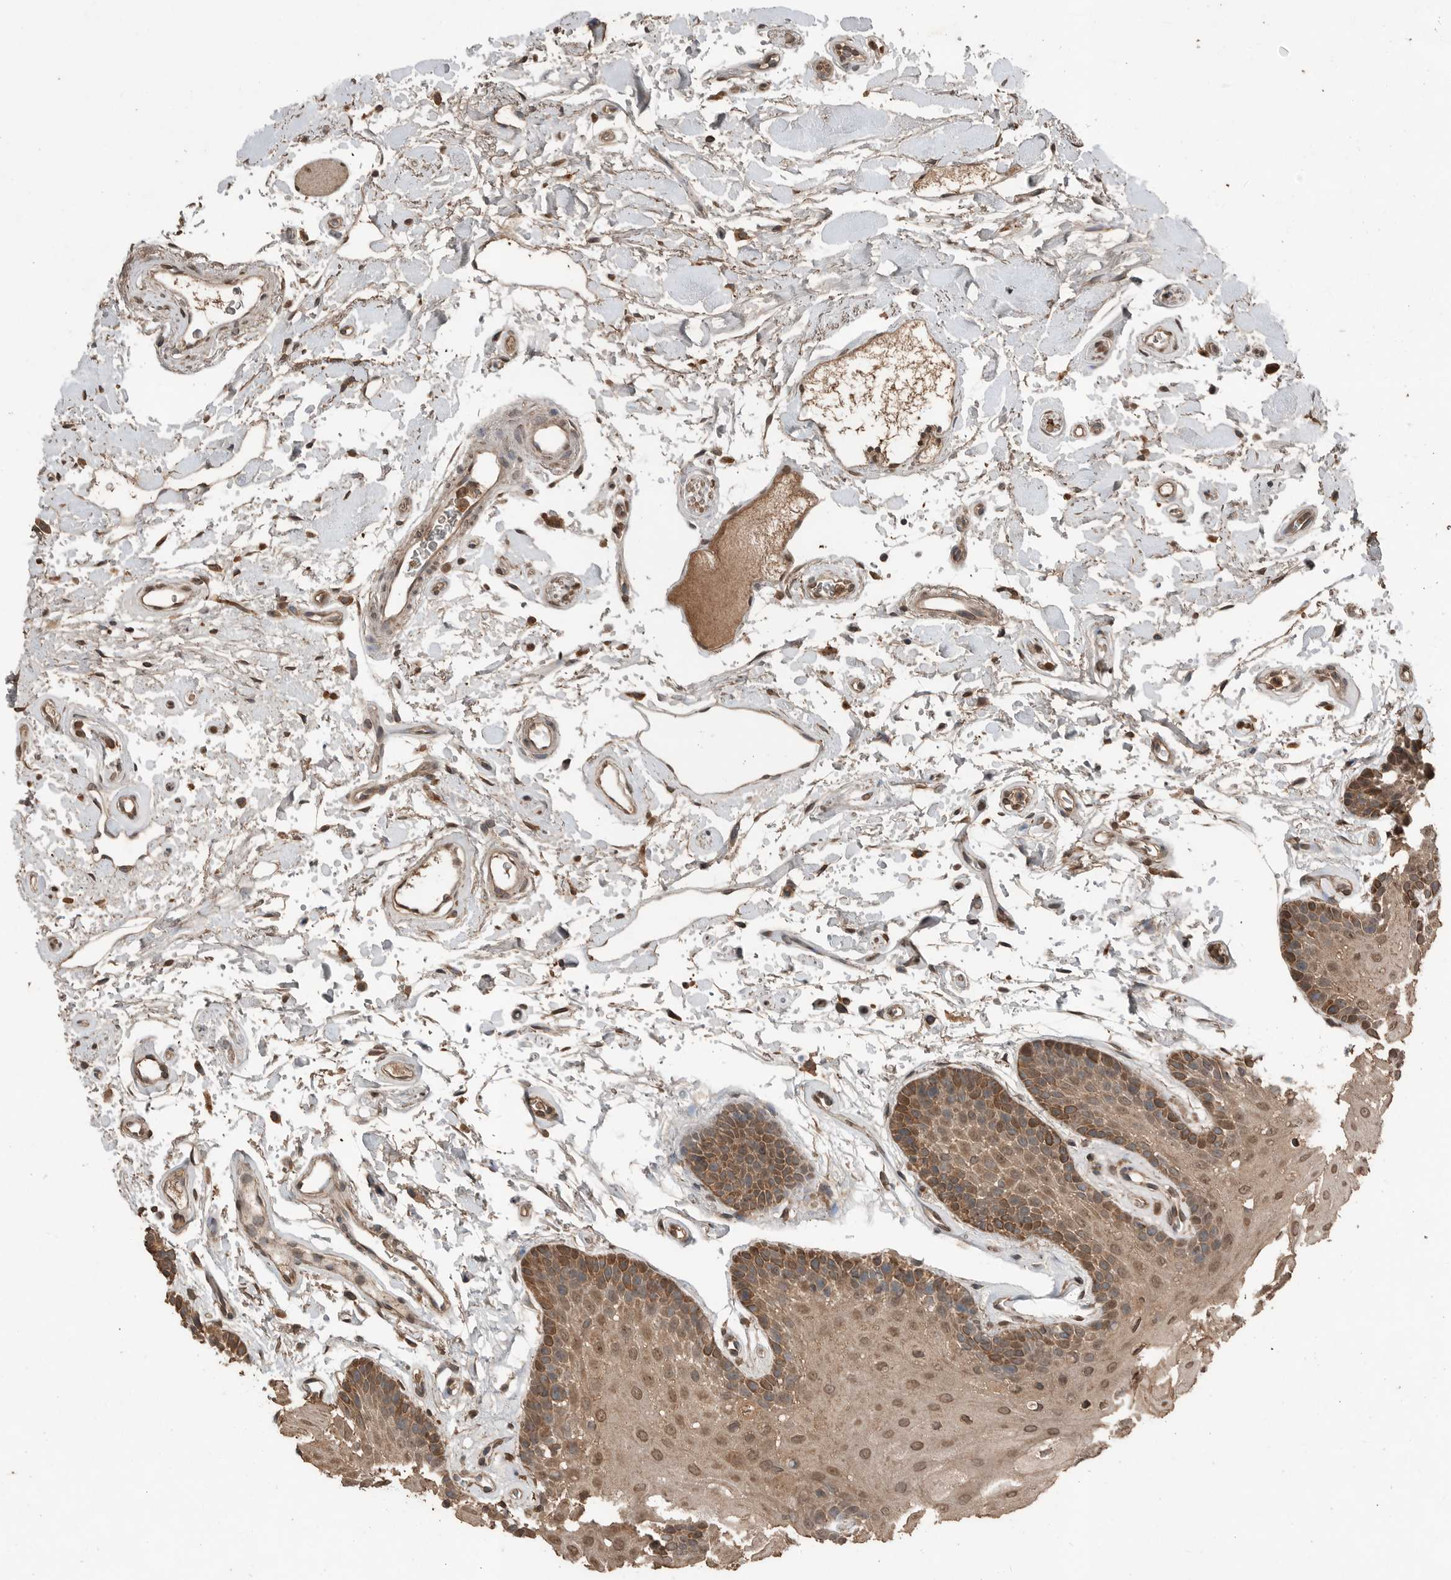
{"staining": {"intensity": "moderate", "quantity": ">75%", "location": "cytoplasmic/membranous,nuclear"}, "tissue": "oral mucosa", "cell_type": "Squamous epithelial cells", "image_type": "normal", "snomed": [{"axis": "morphology", "description": "Normal tissue, NOS"}, {"axis": "topography", "description": "Oral tissue"}], "caption": "A high-resolution micrograph shows immunohistochemistry staining of benign oral mucosa, which displays moderate cytoplasmic/membranous,nuclear staining in approximately >75% of squamous epithelial cells.", "gene": "BLZF1", "patient": {"sex": "male", "age": 62}}